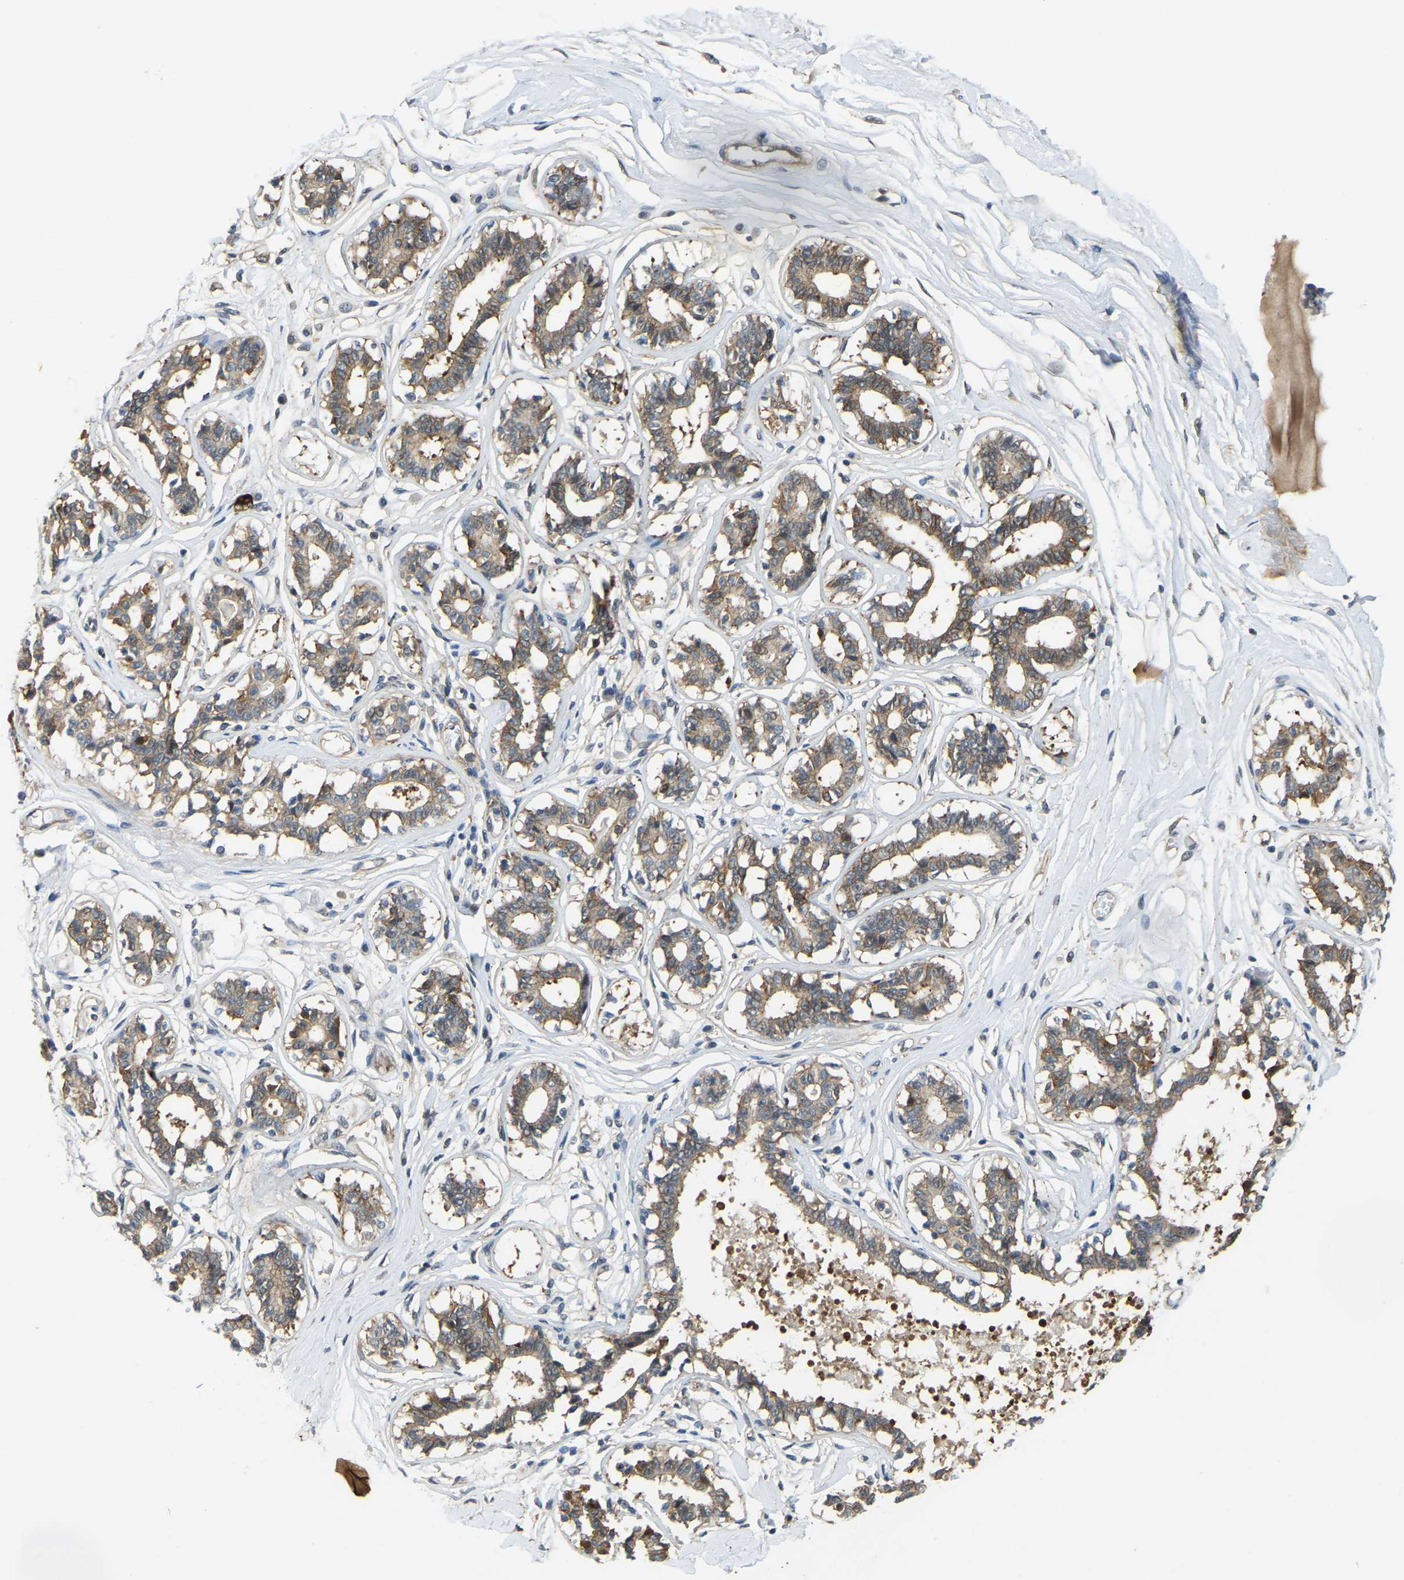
{"staining": {"intensity": "negative", "quantity": "none", "location": "none"}, "tissue": "breast", "cell_type": "Adipocytes", "image_type": "normal", "snomed": [{"axis": "morphology", "description": "Normal tissue, NOS"}, {"axis": "topography", "description": "Breast"}], "caption": "This micrograph is of benign breast stained with immunohistochemistry to label a protein in brown with the nuclei are counter-stained blue. There is no positivity in adipocytes. Brightfield microscopy of immunohistochemistry (IHC) stained with DAB (3,3'-diaminobenzidine) (brown) and hematoxylin (blue), captured at high magnification.", "gene": "AHNAK", "patient": {"sex": "female", "age": 45}}